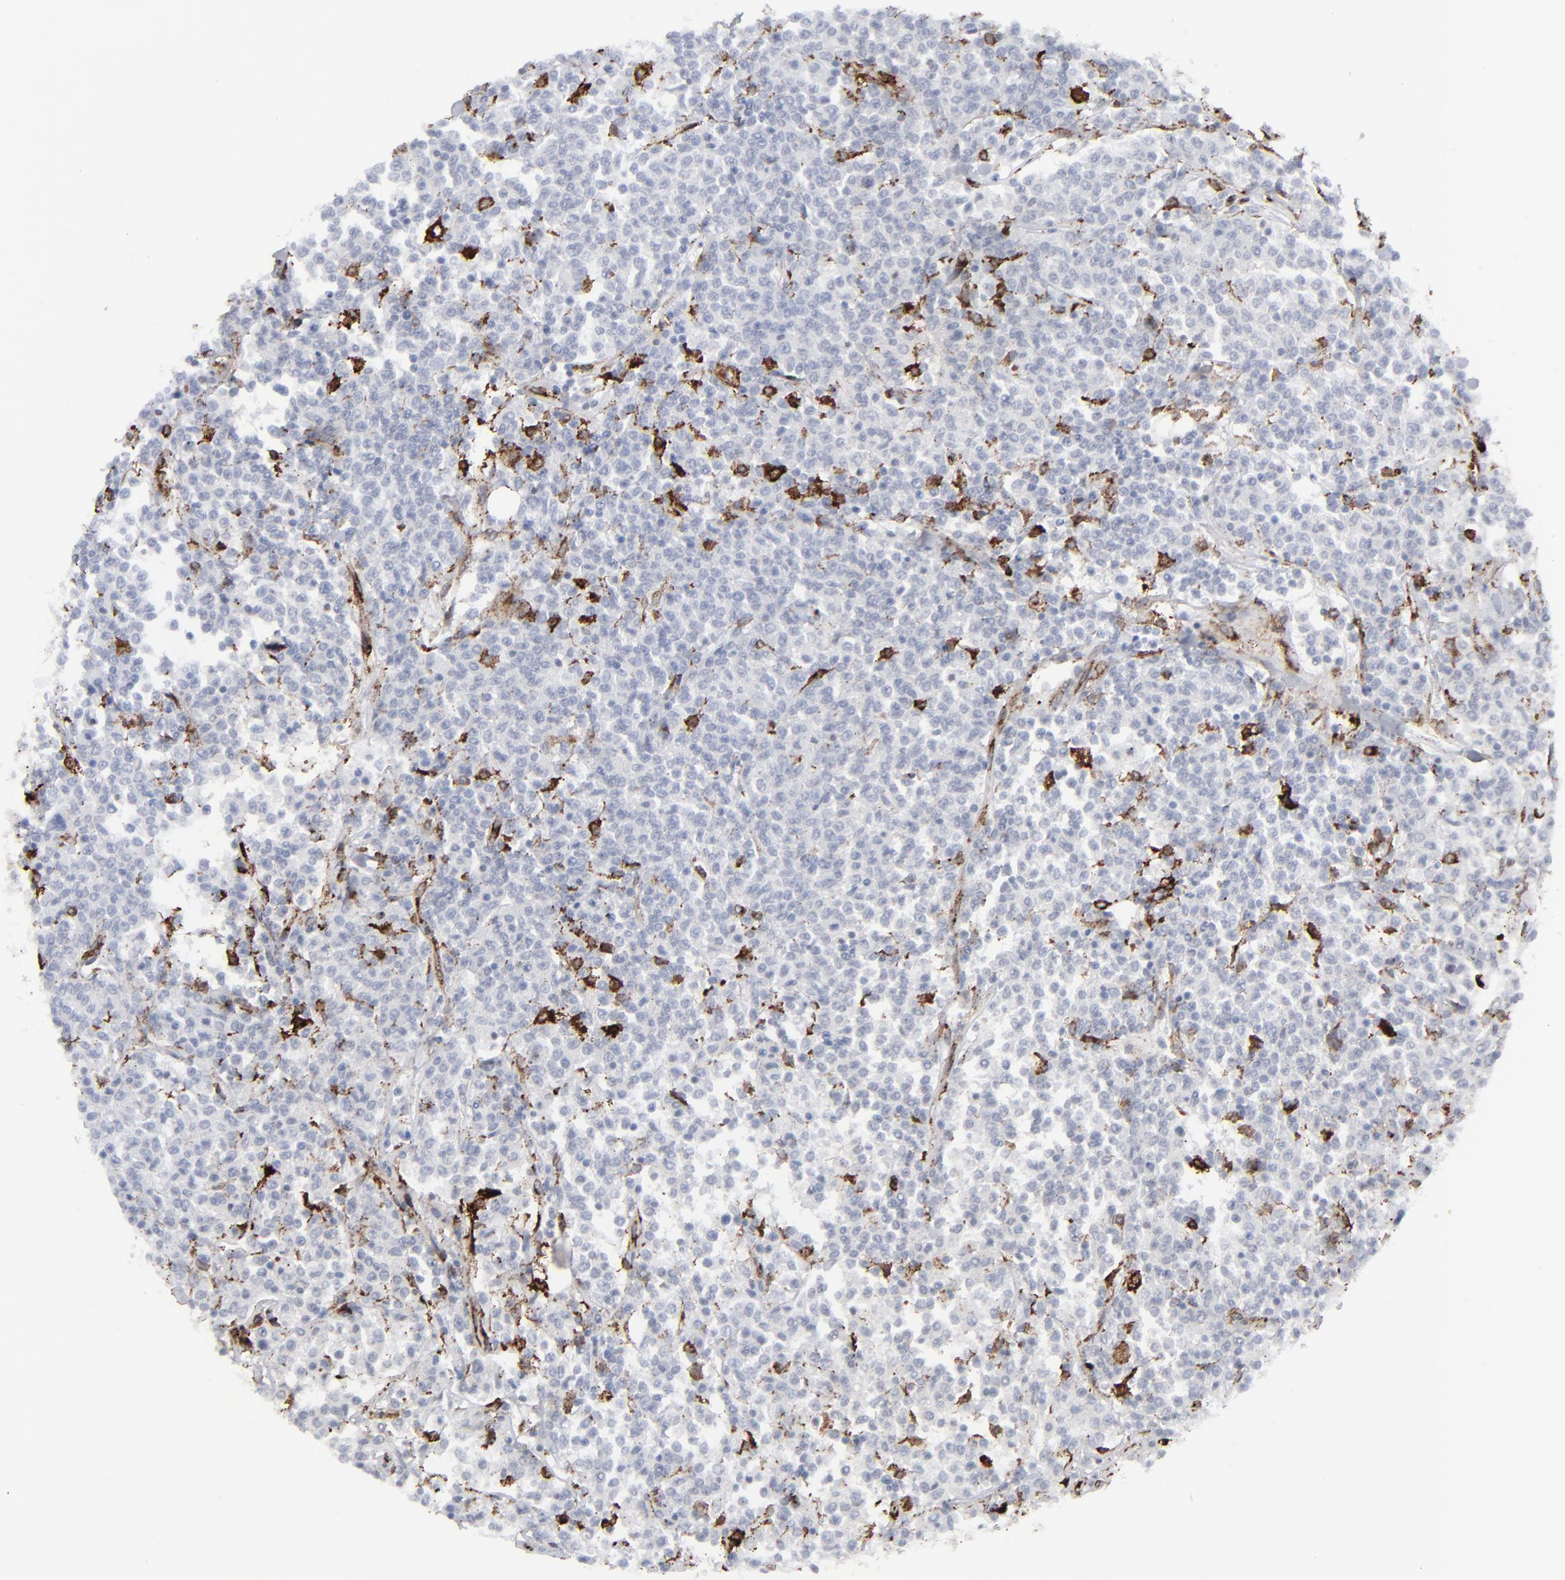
{"staining": {"intensity": "negative", "quantity": "none", "location": "none"}, "tissue": "lymphoma", "cell_type": "Tumor cells", "image_type": "cancer", "snomed": [{"axis": "morphology", "description": "Malignant lymphoma, non-Hodgkin's type, Low grade"}, {"axis": "topography", "description": "Small intestine"}], "caption": "Immunohistochemistry (IHC) micrograph of low-grade malignant lymphoma, non-Hodgkin's type stained for a protein (brown), which exhibits no staining in tumor cells.", "gene": "SPARC", "patient": {"sex": "female", "age": 59}}